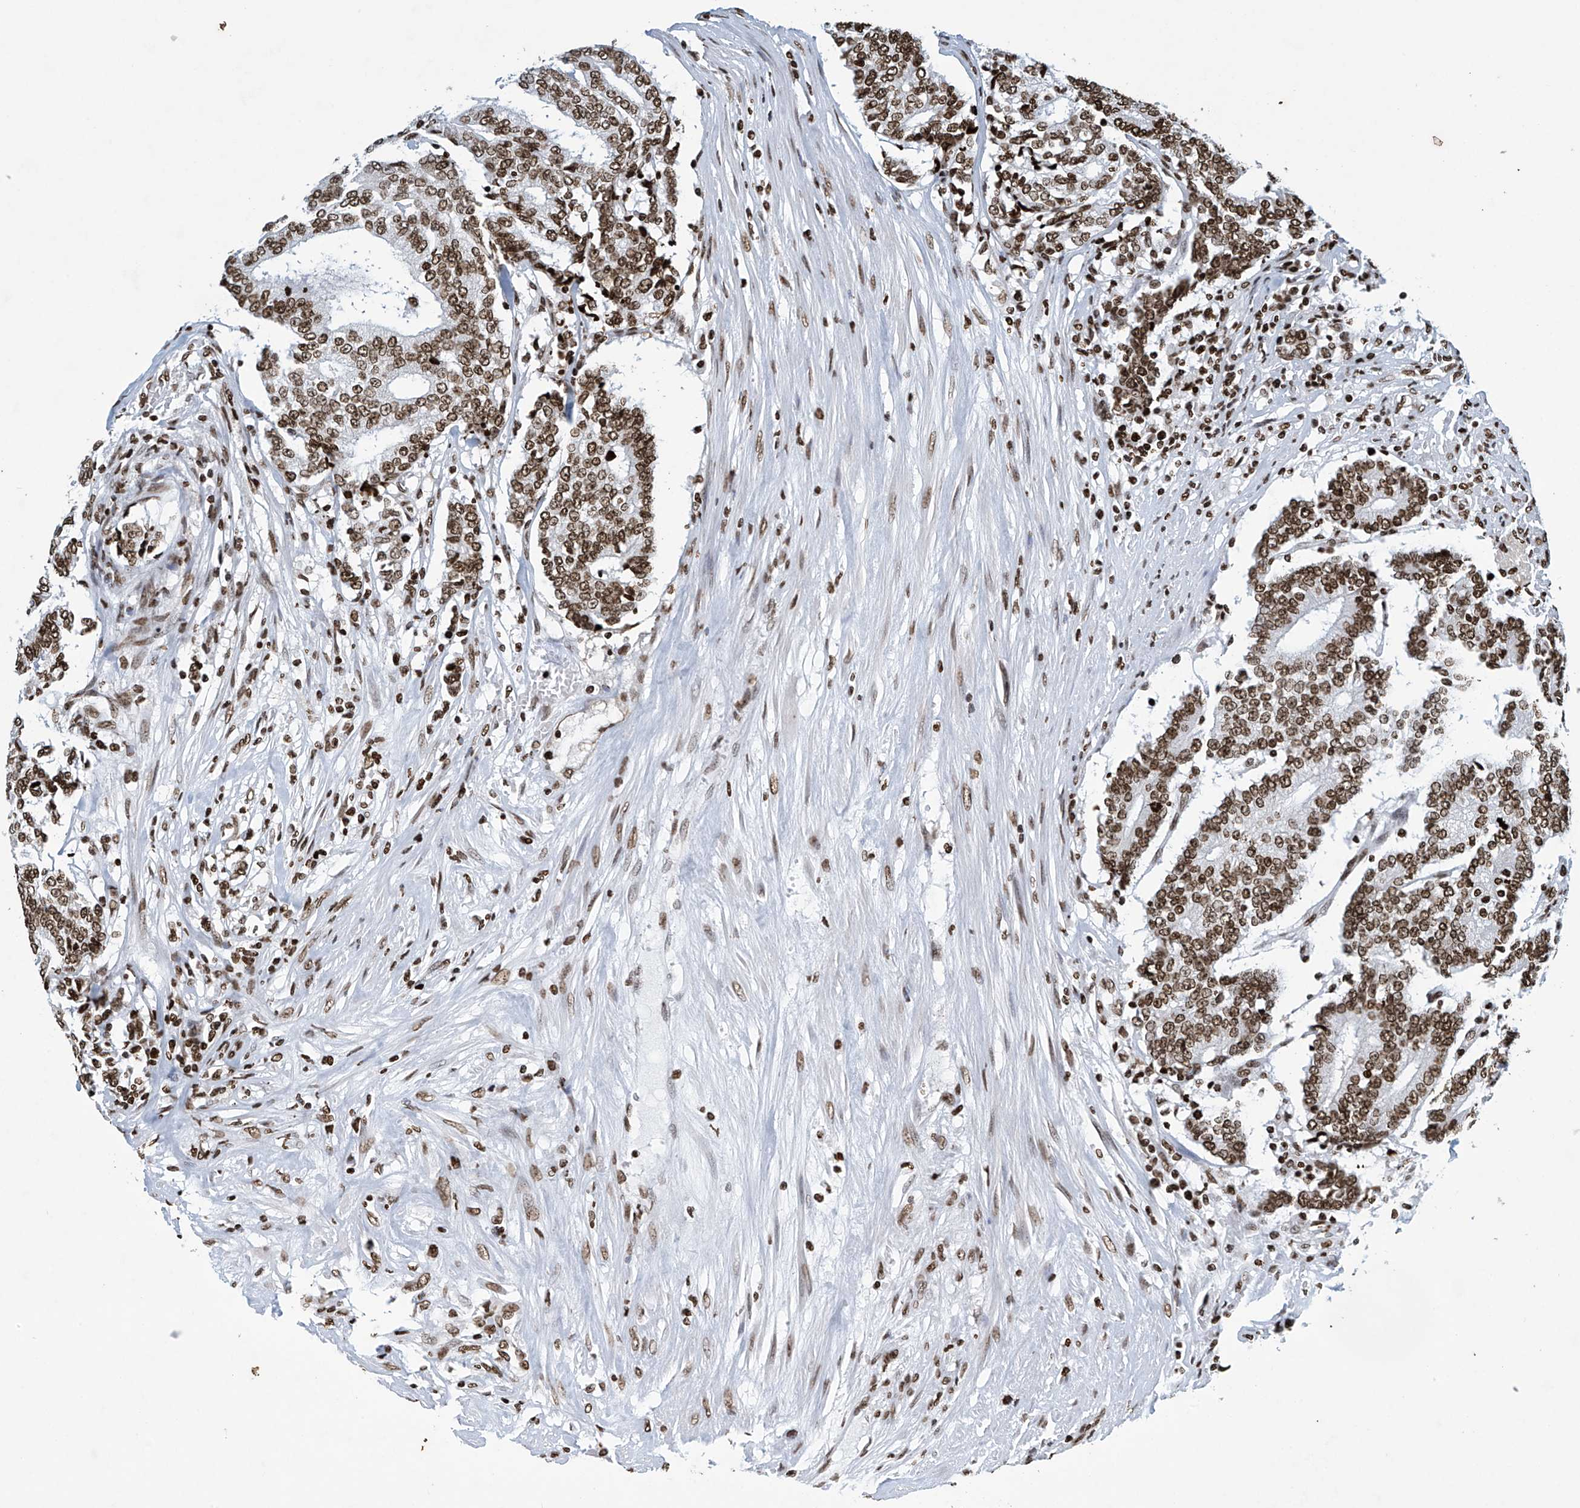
{"staining": {"intensity": "moderate", "quantity": ">75%", "location": "nuclear"}, "tissue": "prostate cancer", "cell_type": "Tumor cells", "image_type": "cancer", "snomed": [{"axis": "morphology", "description": "Normal tissue, NOS"}, {"axis": "morphology", "description": "Adenocarcinoma, High grade"}, {"axis": "topography", "description": "Prostate"}, {"axis": "topography", "description": "Seminal veicle"}], "caption": "Protein staining of high-grade adenocarcinoma (prostate) tissue displays moderate nuclear positivity in about >75% of tumor cells. Immunohistochemistry (ihc) stains the protein of interest in brown and the nuclei are stained blue.", "gene": "H4C16", "patient": {"sex": "male", "age": 55}}